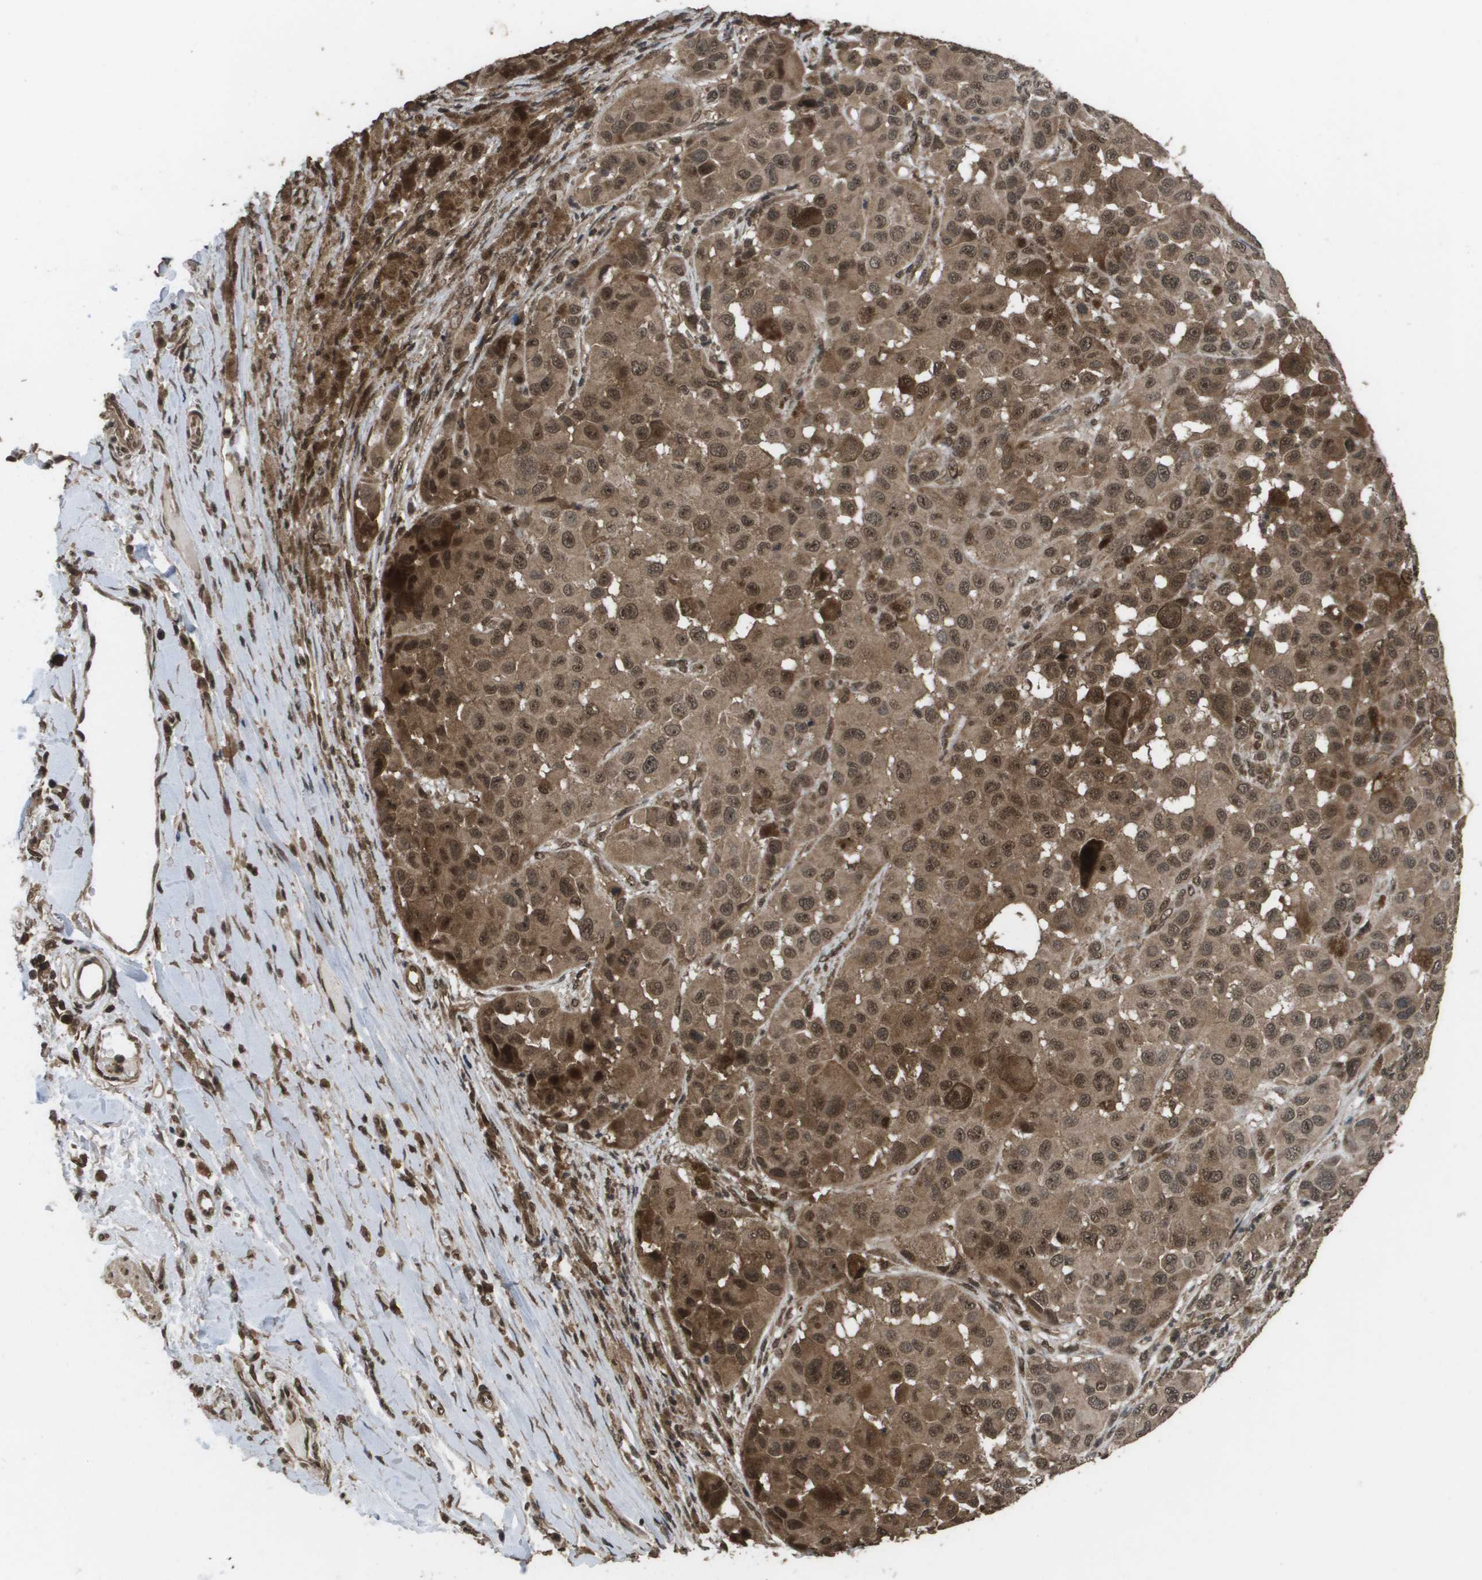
{"staining": {"intensity": "moderate", "quantity": ">75%", "location": "cytoplasmic/membranous,nuclear"}, "tissue": "melanoma", "cell_type": "Tumor cells", "image_type": "cancer", "snomed": [{"axis": "morphology", "description": "Malignant melanoma, NOS"}, {"axis": "topography", "description": "Skin"}], "caption": "DAB (3,3'-diaminobenzidine) immunohistochemical staining of human malignant melanoma displays moderate cytoplasmic/membranous and nuclear protein expression in approximately >75% of tumor cells.", "gene": "AXIN2", "patient": {"sex": "male", "age": 96}}